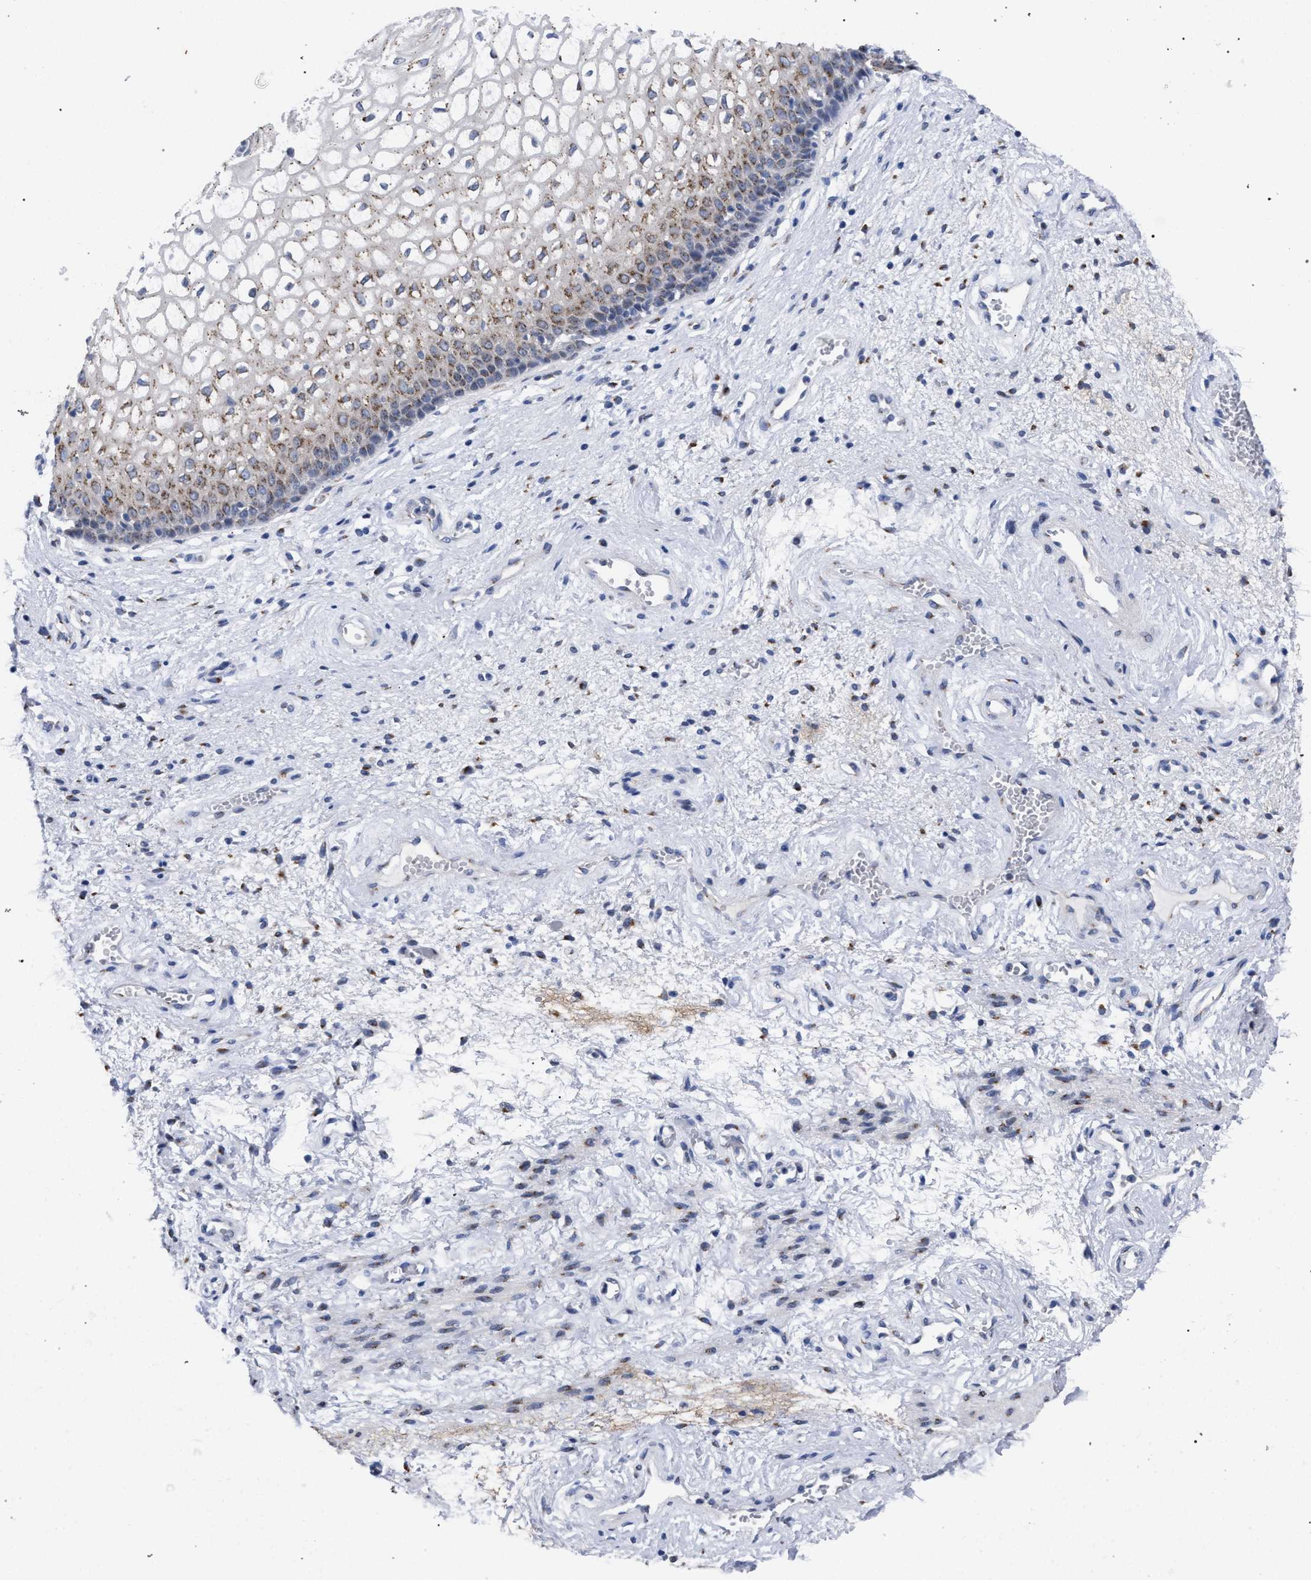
{"staining": {"intensity": "moderate", "quantity": ">75%", "location": "cytoplasmic/membranous"}, "tissue": "vagina", "cell_type": "Squamous epithelial cells", "image_type": "normal", "snomed": [{"axis": "morphology", "description": "Normal tissue, NOS"}, {"axis": "topography", "description": "Vagina"}], "caption": "An IHC micrograph of unremarkable tissue is shown. Protein staining in brown labels moderate cytoplasmic/membranous positivity in vagina within squamous epithelial cells.", "gene": "GOLGA2", "patient": {"sex": "female", "age": 34}}